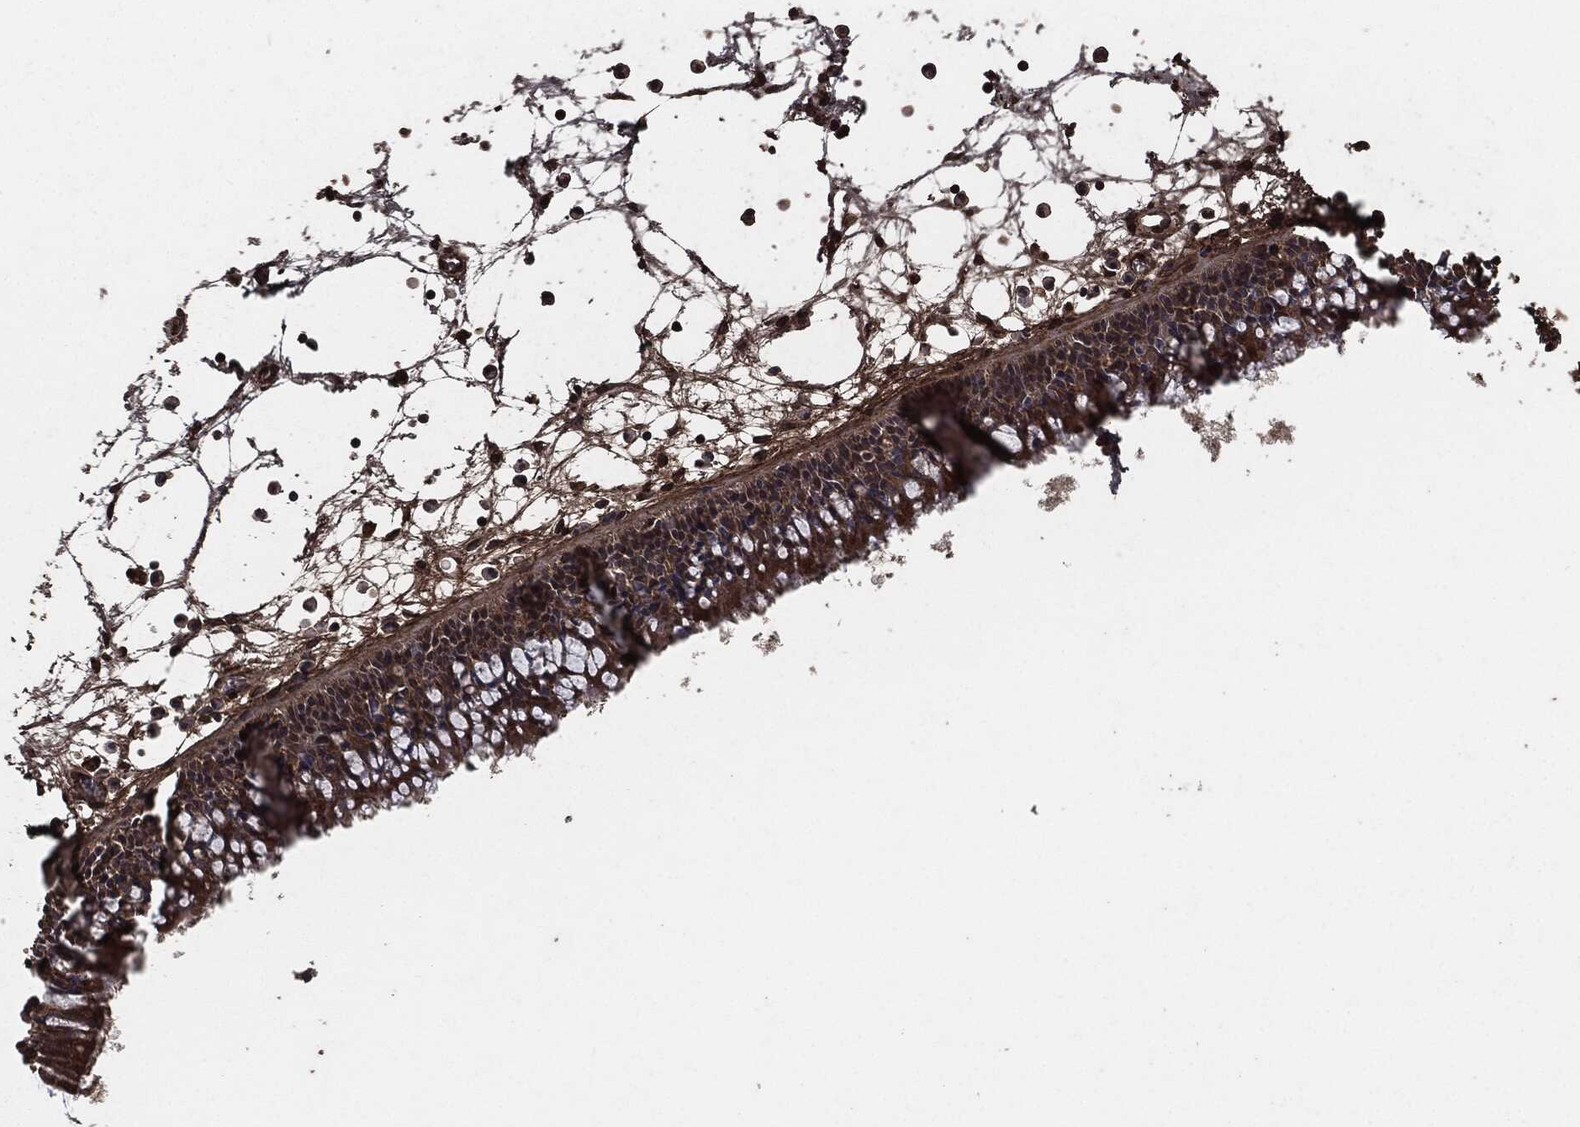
{"staining": {"intensity": "moderate", "quantity": ">75%", "location": "cytoplasmic/membranous"}, "tissue": "nasopharynx", "cell_type": "Respiratory epithelial cells", "image_type": "normal", "snomed": [{"axis": "morphology", "description": "Normal tissue, NOS"}, {"axis": "topography", "description": "Nasopharynx"}], "caption": "Protein analysis of unremarkable nasopharynx reveals moderate cytoplasmic/membranous staining in about >75% of respiratory epithelial cells.", "gene": "AKT1S1", "patient": {"sex": "male", "age": 58}}